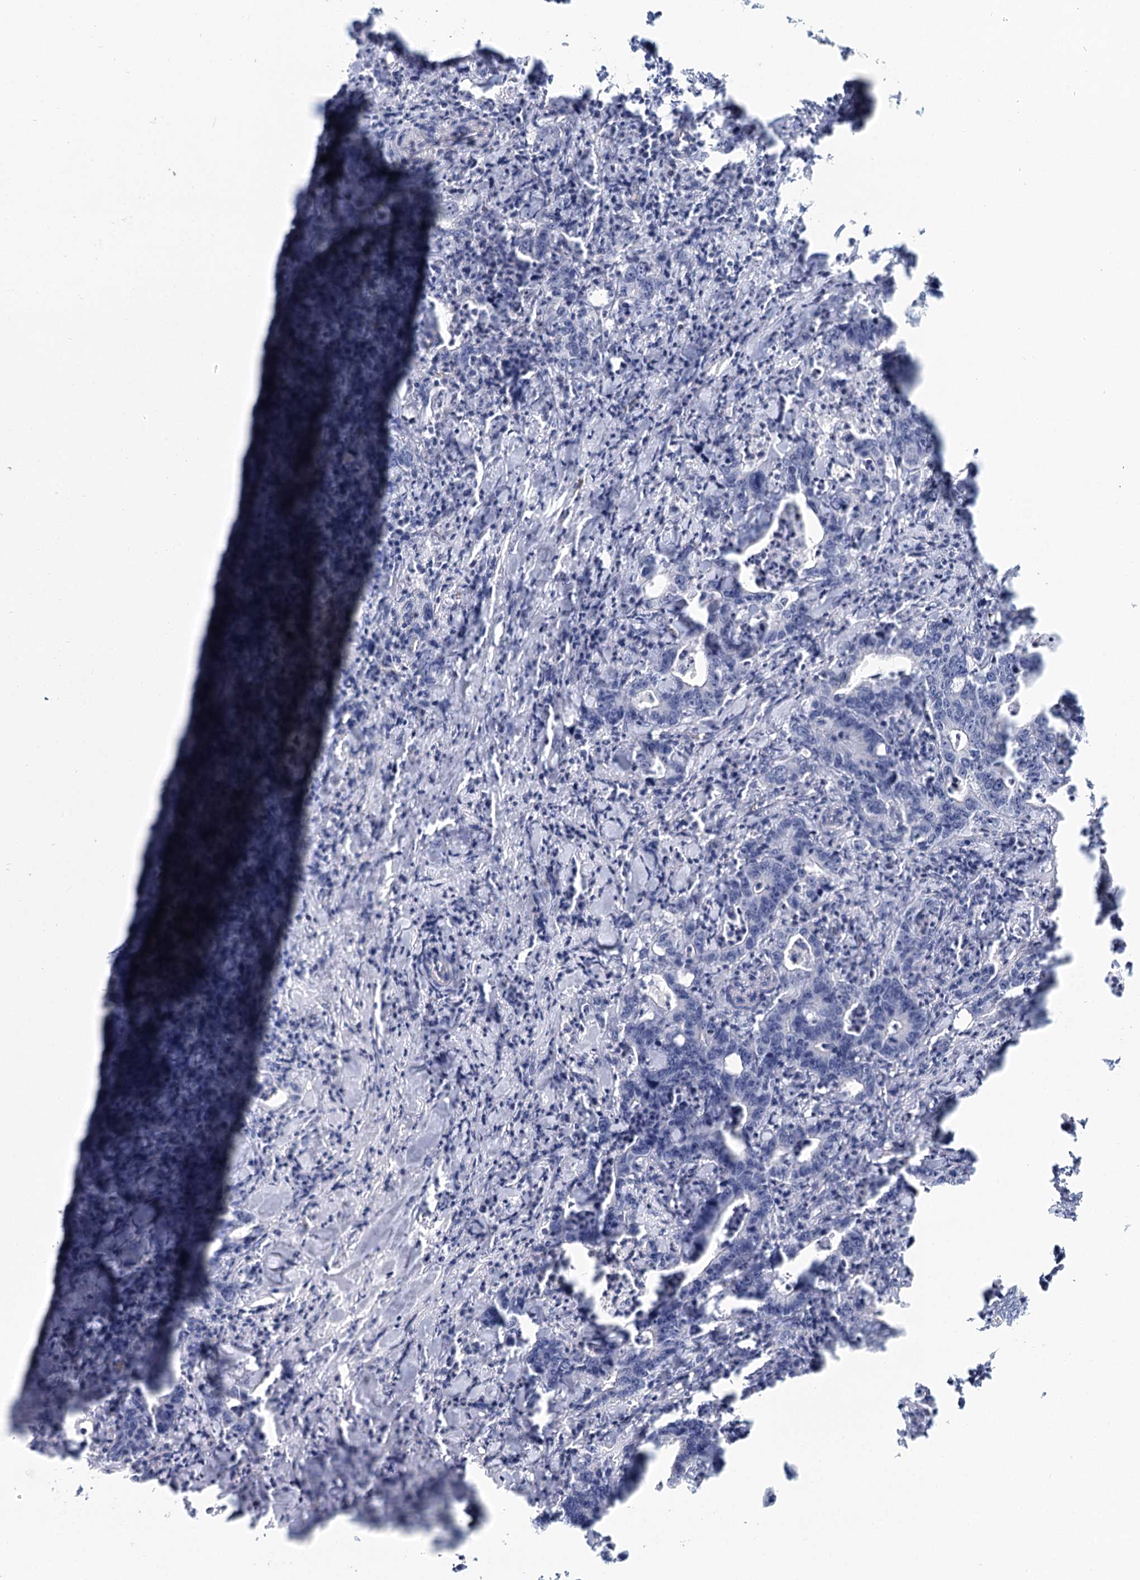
{"staining": {"intensity": "negative", "quantity": "none", "location": "none"}, "tissue": "colorectal cancer", "cell_type": "Tumor cells", "image_type": "cancer", "snomed": [{"axis": "morphology", "description": "Adenocarcinoma, NOS"}, {"axis": "topography", "description": "Colon"}], "caption": "This histopathology image is of colorectal cancer (adenocarcinoma) stained with IHC to label a protein in brown with the nuclei are counter-stained blue. There is no staining in tumor cells.", "gene": "ZFYVE28", "patient": {"sex": "female", "age": 75}}